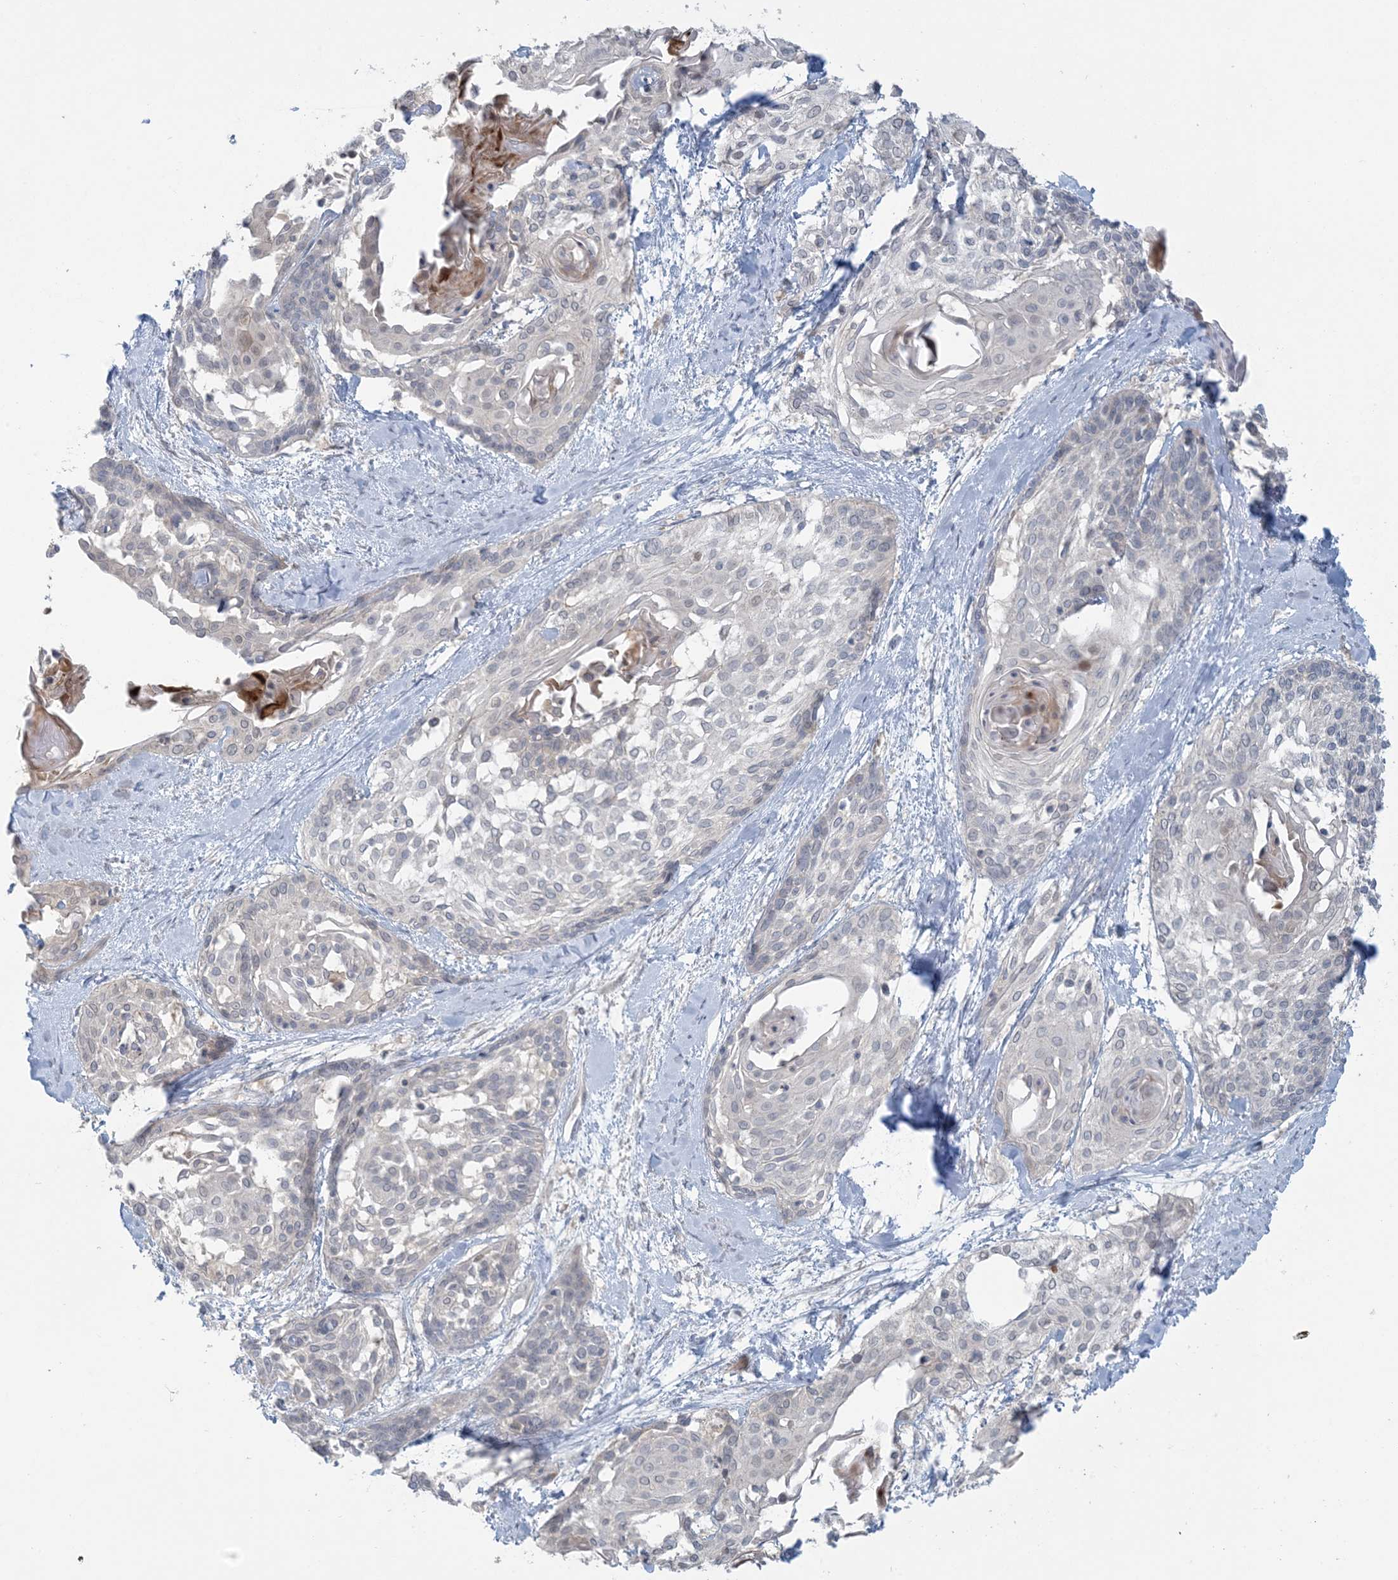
{"staining": {"intensity": "negative", "quantity": "none", "location": "none"}, "tissue": "cervical cancer", "cell_type": "Tumor cells", "image_type": "cancer", "snomed": [{"axis": "morphology", "description": "Squamous cell carcinoma, NOS"}, {"axis": "topography", "description": "Cervix"}], "caption": "A micrograph of cervical cancer stained for a protein displays no brown staining in tumor cells. (DAB immunohistochemistry (IHC) with hematoxylin counter stain).", "gene": "NRBP2", "patient": {"sex": "female", "age": 57}}